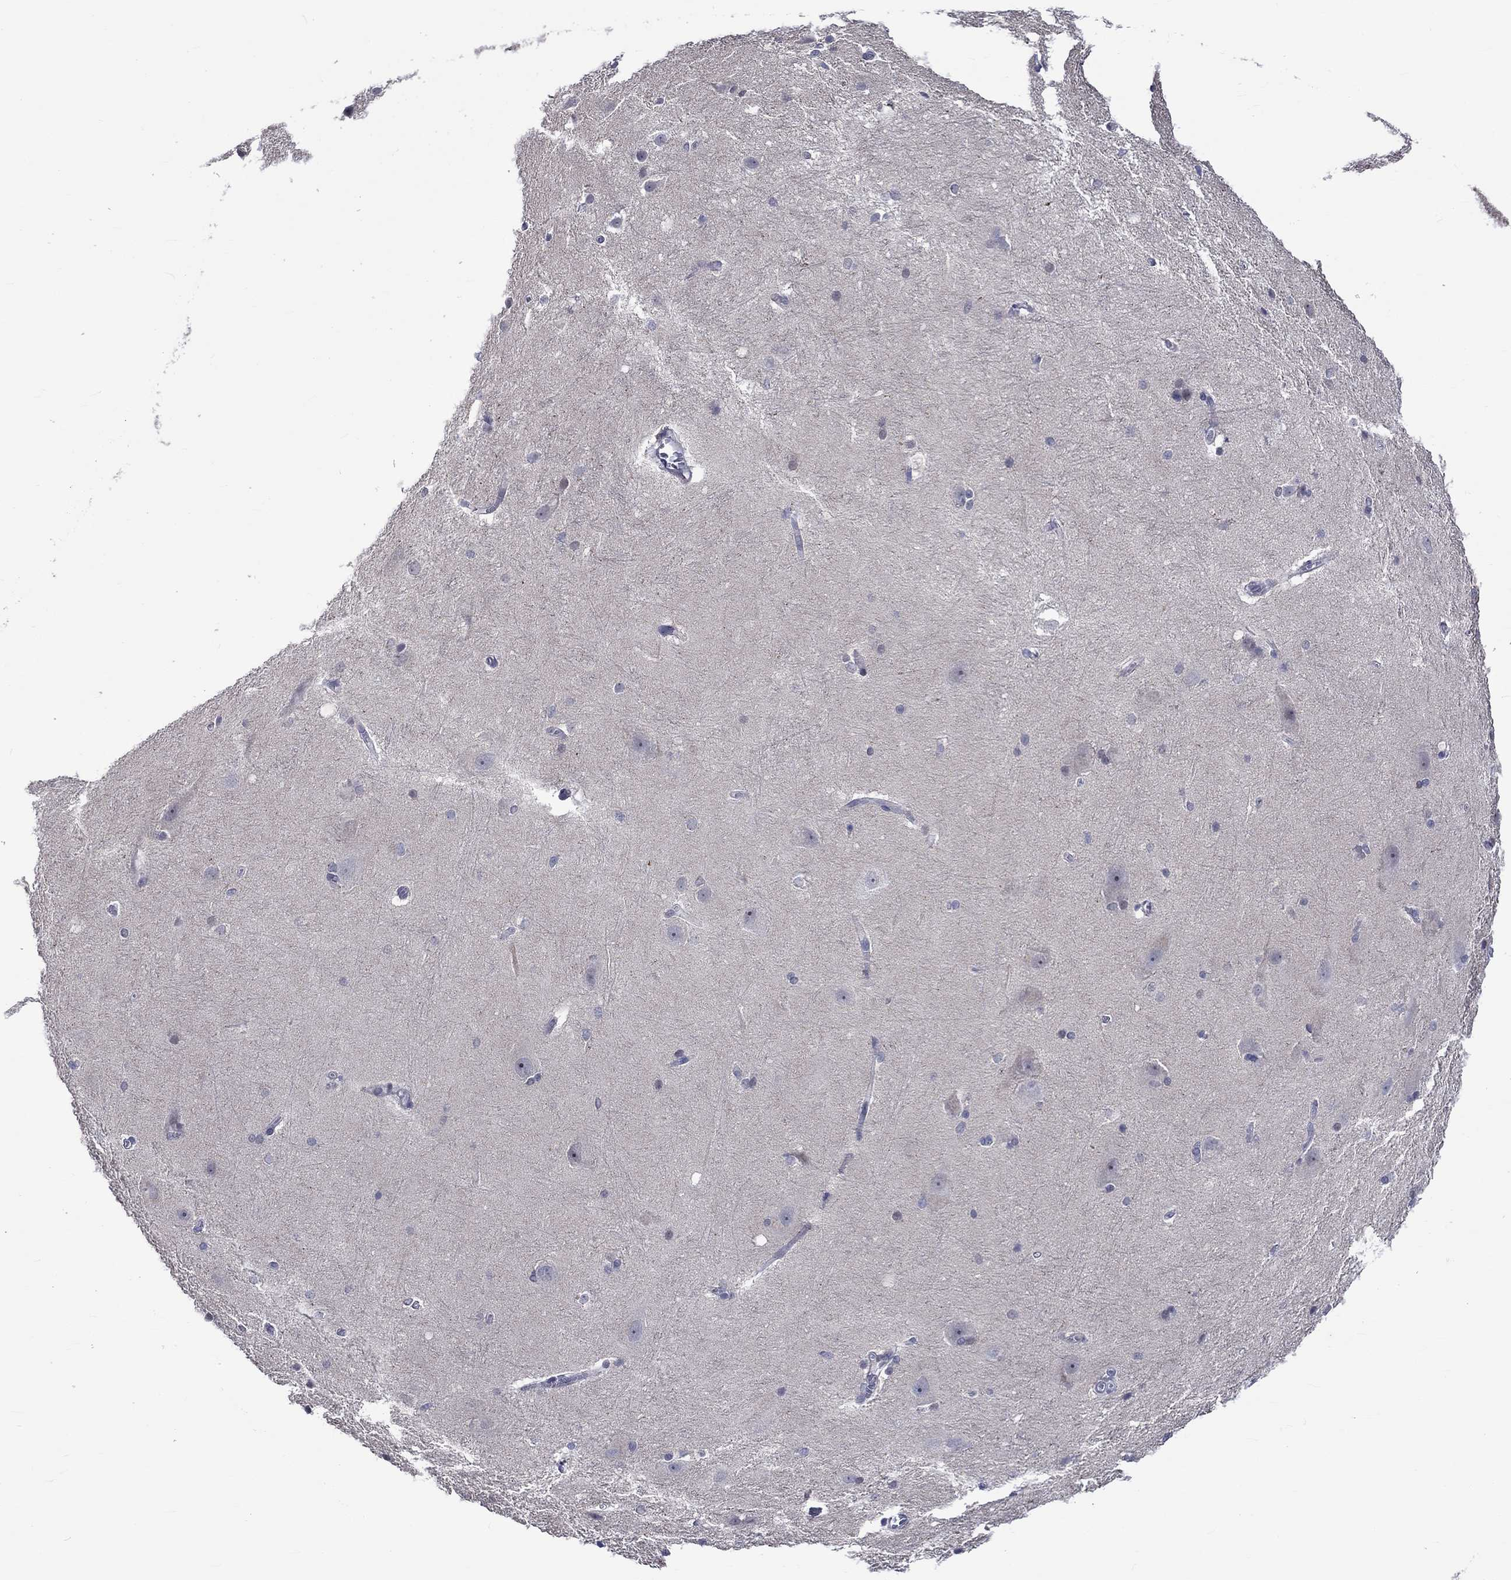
{"staining": {"intensity": "negative", "quantity": "none", "location": "none"}, "tissue": "hippocampus", "cell_type": "Glial cells", "image_type": "normal", "snomed": [{"axis": "morphology", "description": "Normal tissue, NOS"}, {"axis": "topography", "description": "Cerebral cortex"}, {"axis": "topography", "description": "Hippocampus"}], "caption": "The micrograph demonstrates no staining of glial cells in benign hippocampus.", "gene": "E2F8", "patient": {"sex": "female", "age": 19}}